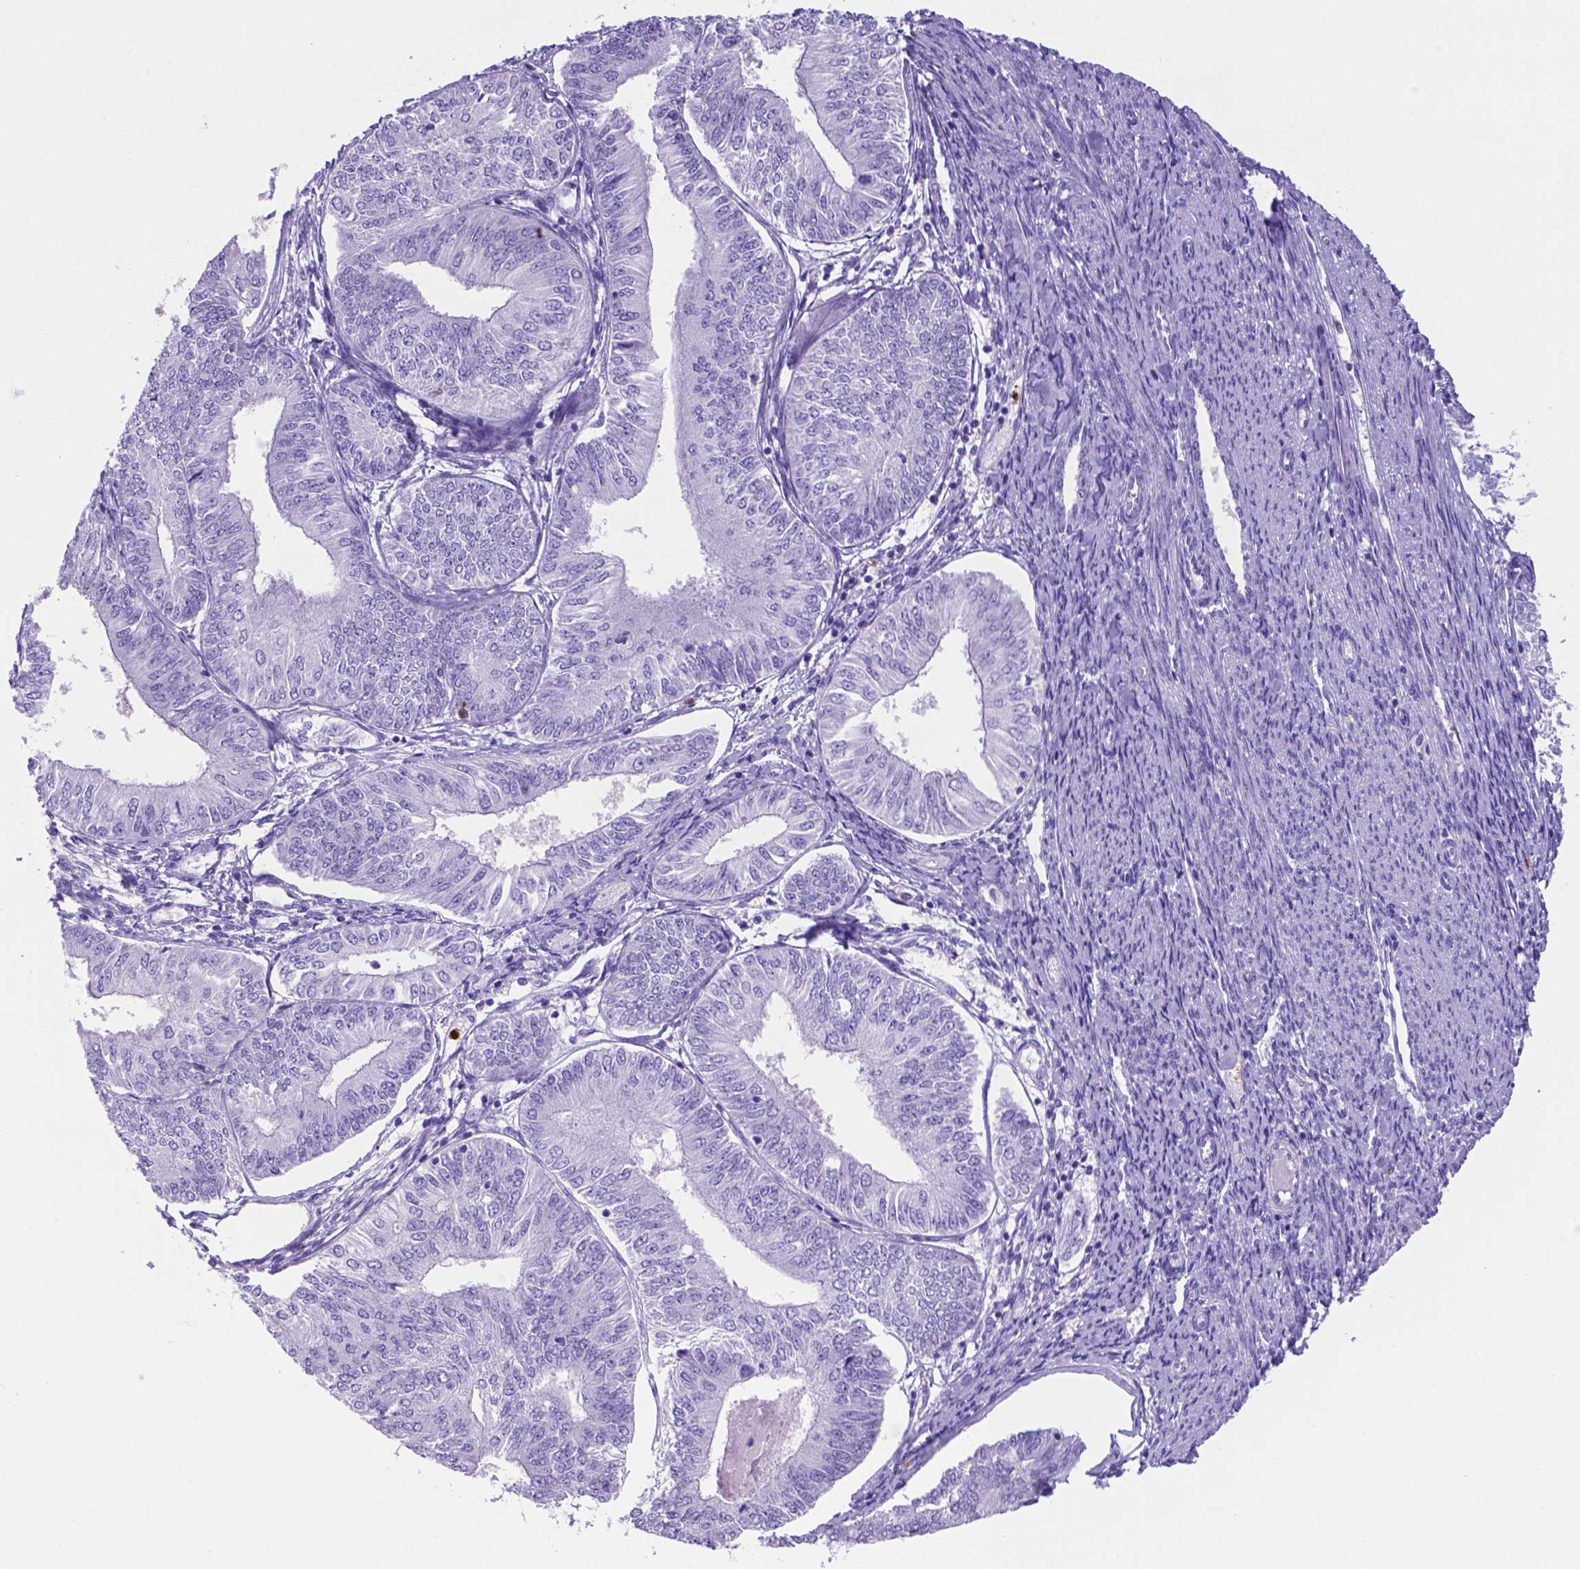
{"staining": {"intensity": "negative", "quantity": "none", "location": "none"}, "tissue": "endometrial cancer", "cell_type": "Tumor cells", "image_type": "cancer", "snomed": [{"axis": "morphology", "description": "Adenocarcinoma, NOS"}, {"axis": "topography", "description": "Endometrium"}], "caption": "This is an IHC micrograph of endometrial cancer (adenocarcinoma). There is no expression in tumor cells.", "gene": "LZTR1", "patient": {"sex": "female", "age": 58}}